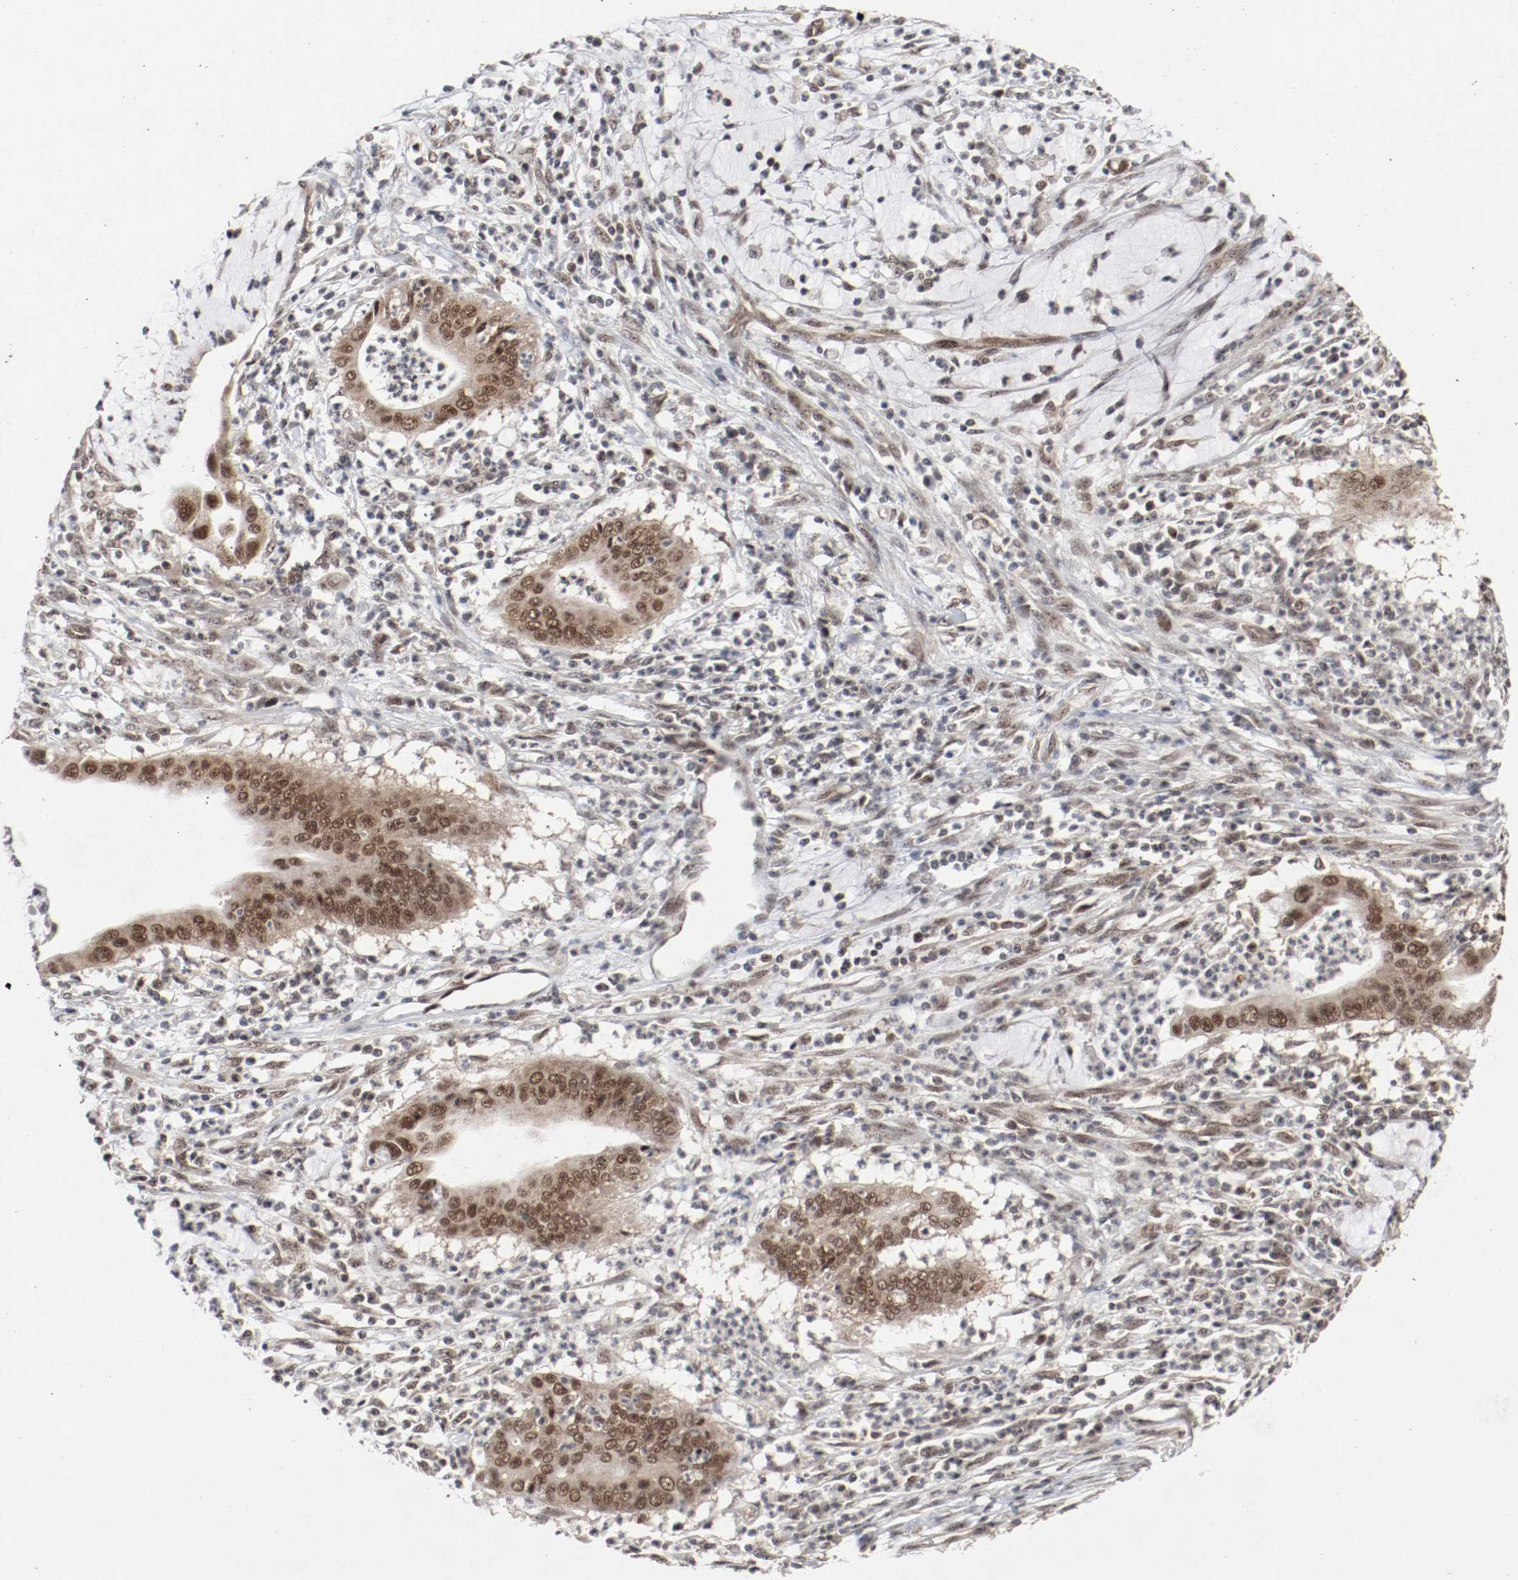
{"staining": {"intensity": "moderate", "quantity": ">75%", "location": "cytoplasmic/membranous,nuclear"}, "tissue": "cervical cancer", "cell_type": "Tumor cells", "image_type": "cancer", "snomed": [{"axis": "morphology", "description": "Adenocarcinoma, NOS"}, {"axis": "topography", "description": "Cervix"}], "caption": "Immunohistochemistry of human cervical cancer (adenocarcinoma) shows medium levels of moderate cytoplasmic/membranous and nuclear expression in approximately >75% of tumor cells. Nuclei are stained in blue.", "gene": "CSNK2B", "patient": {"sex": "female", "age": 36}}